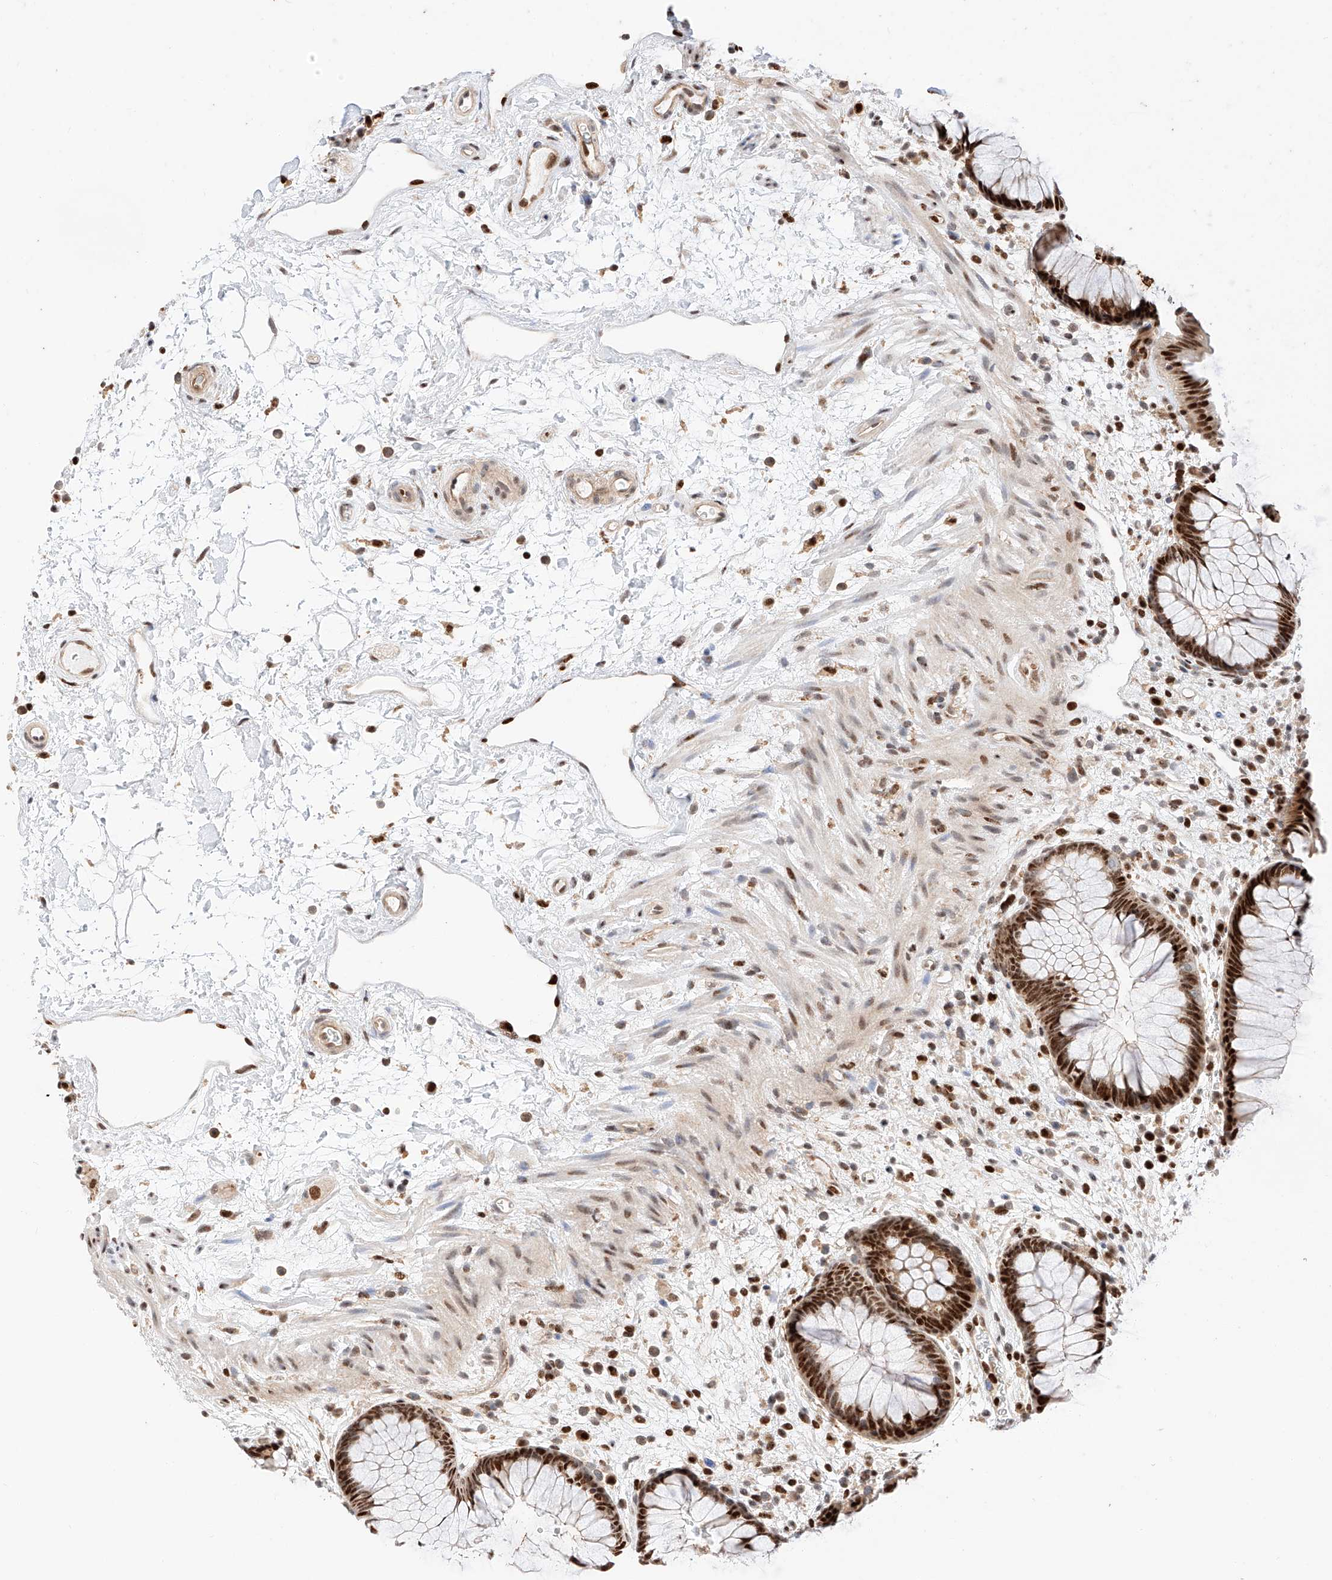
{"staining": {"intensity": "strong", "quantity": ">75%", "location": "nuclear"}, "tissue": "rectum", "cell_type": "Glandular cells", "image_type": "normal", "snomed": [{"axis": "morphology", "description": "Normal tissue, NOS"}, {"axis": "topography", "description": "Rectum"}], "caption": "IHC (DAB (3,3'-diaminobenzidine)) staining of benign human rectum displays strong nuclear protein staining in approximately >75% of glandular cells. The protein of interest is shown in brown color, while the nuclei are stained blue.", "gene": "HDAC9", "patient": {"sex": "male", "age": 51}}